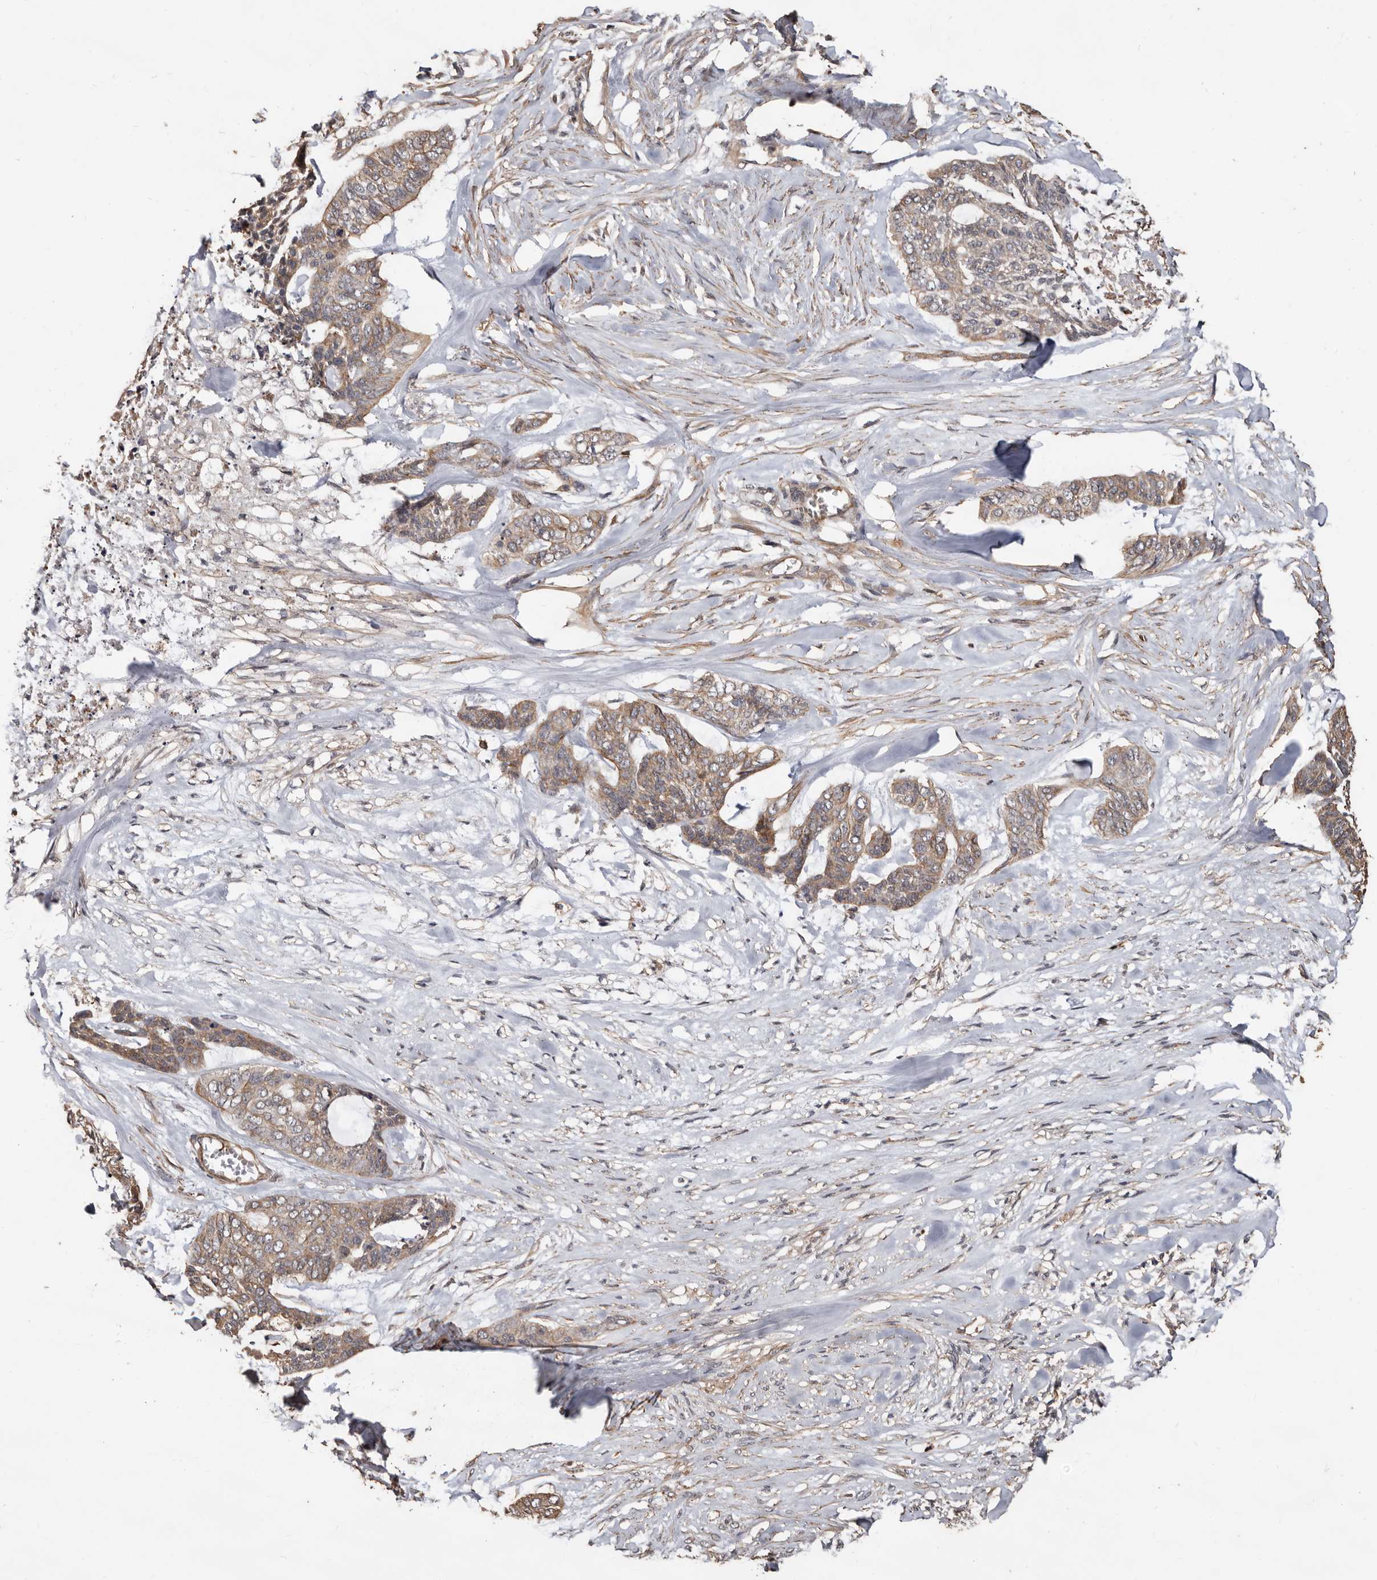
{"staining": {"intensity": "weak", "quantity": ">75%", "location": "cytoplasmic/membranous"}, "tissue": "skin cancer", "cell_type": "Tumor cells", "image_type": "cancer", "snomed": [{"axis": "morphology", "description": "Basal cell carcinoma"}, {"axis": "topography", "description": "Skin"}], "caption": "High-power microscopy captured an immunohistochemistry (IHC) micrograph of skin cancer, revealing weak cytoplasmic/membranous expression in approximately >75% of tumor cells. Using DAB (brown) and hematoxylin (blue) stains, captured at high magnification using brightfield microscopy.", "gene": "GSK3A", "patient": {"sex": "female", "age": 64}}